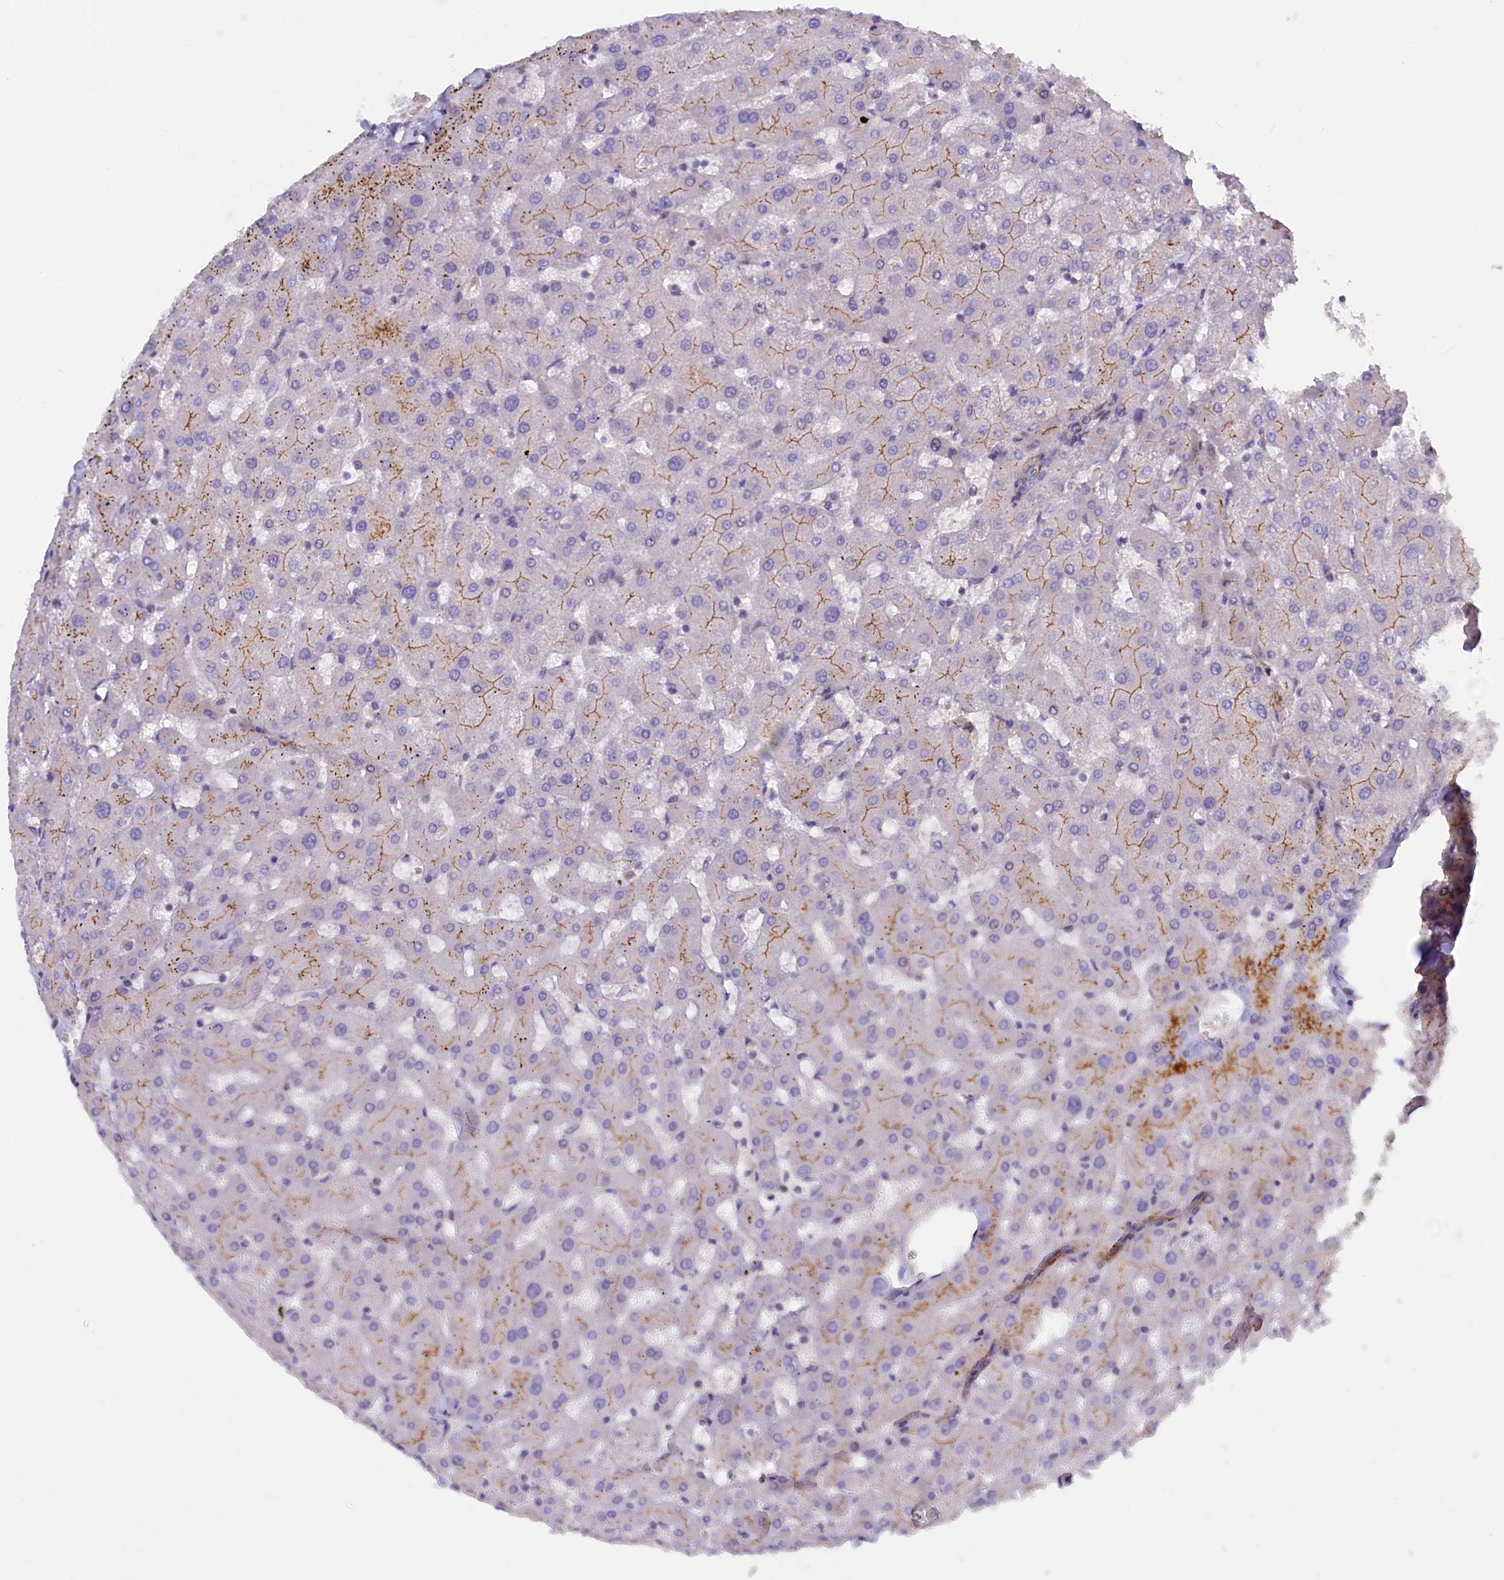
{"staining": {"intensity": "negative", "quantity": "none", "location": "none"}, "tissue": "liver", "cell_type": "Cholangiocytes", "image_type": "normal", "snomed": [{"axis": "morphology", "description": "Normal tissue, NOS"}, {"axis": "topography", "description": "Liver"}], "caption": "Unremarkable liver was stained to show a protein in brown. There is no significant staining in cholangiocytes. (DAB immunohistochemistry (IHC), high magnification).", "gene": "HYKK", "patient": {"sex": "female", "age": 63}}